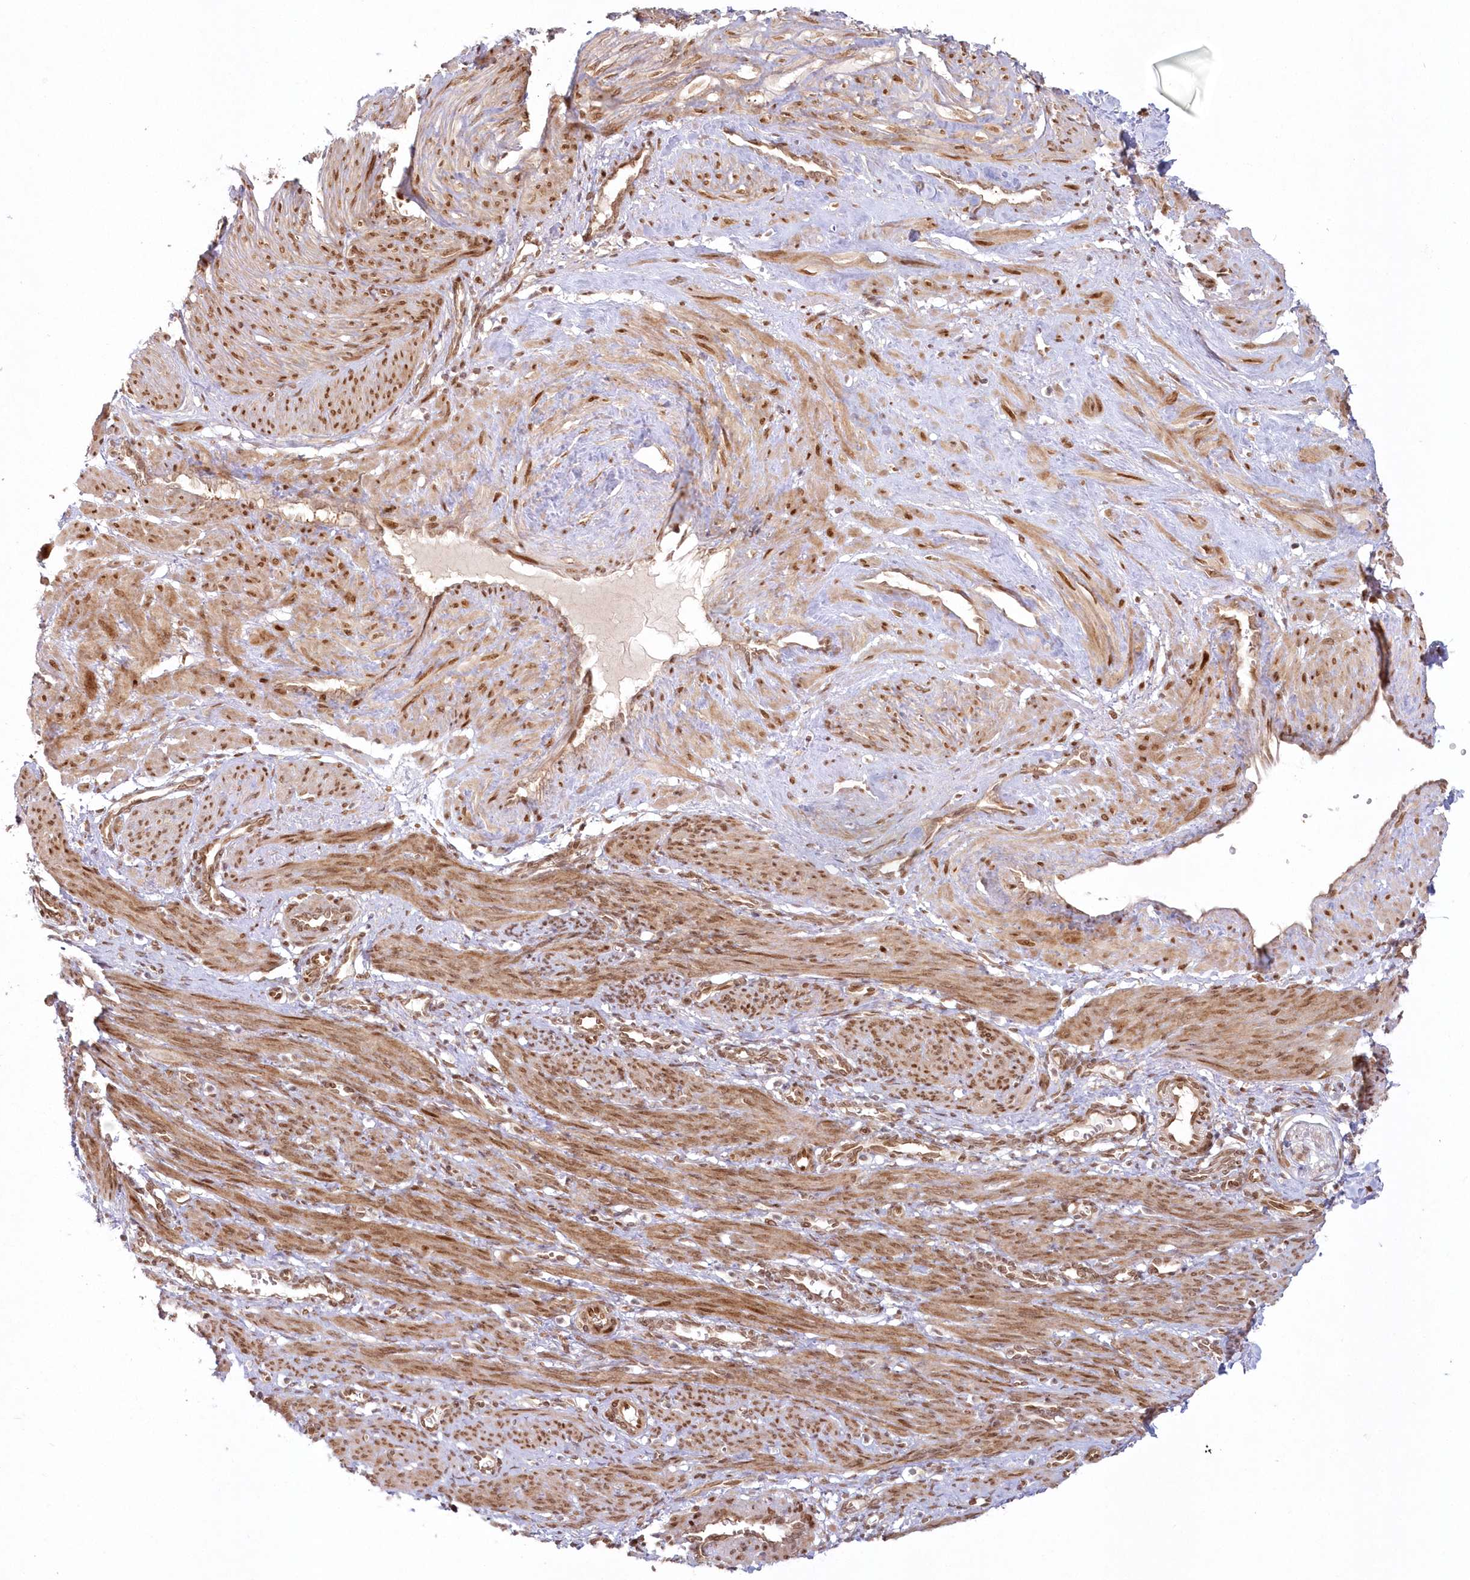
{"staining": {"intensity": "moderate", "quantity": ">75%", "location": "cytoplasmic/membranous,nuclear"}, "tissue": "smooth muscle", "cell_type": "Smooth muscle cells", "image_type": "normal", "snomed": [{"axis": "morphology", "description": "Normal tissue, NOS"}, {"axis": "topography", "description": "Endometrium"}], "caption": "Moderate cytoplasmic/membranous,nuclear staining for a protein is identified in approximately >75% of smooth muscle cells of benign smooth muscle using immunohistochemistry.", "gene": "TOGARAM2", "patient": {"sex": "female", "age": 33}}